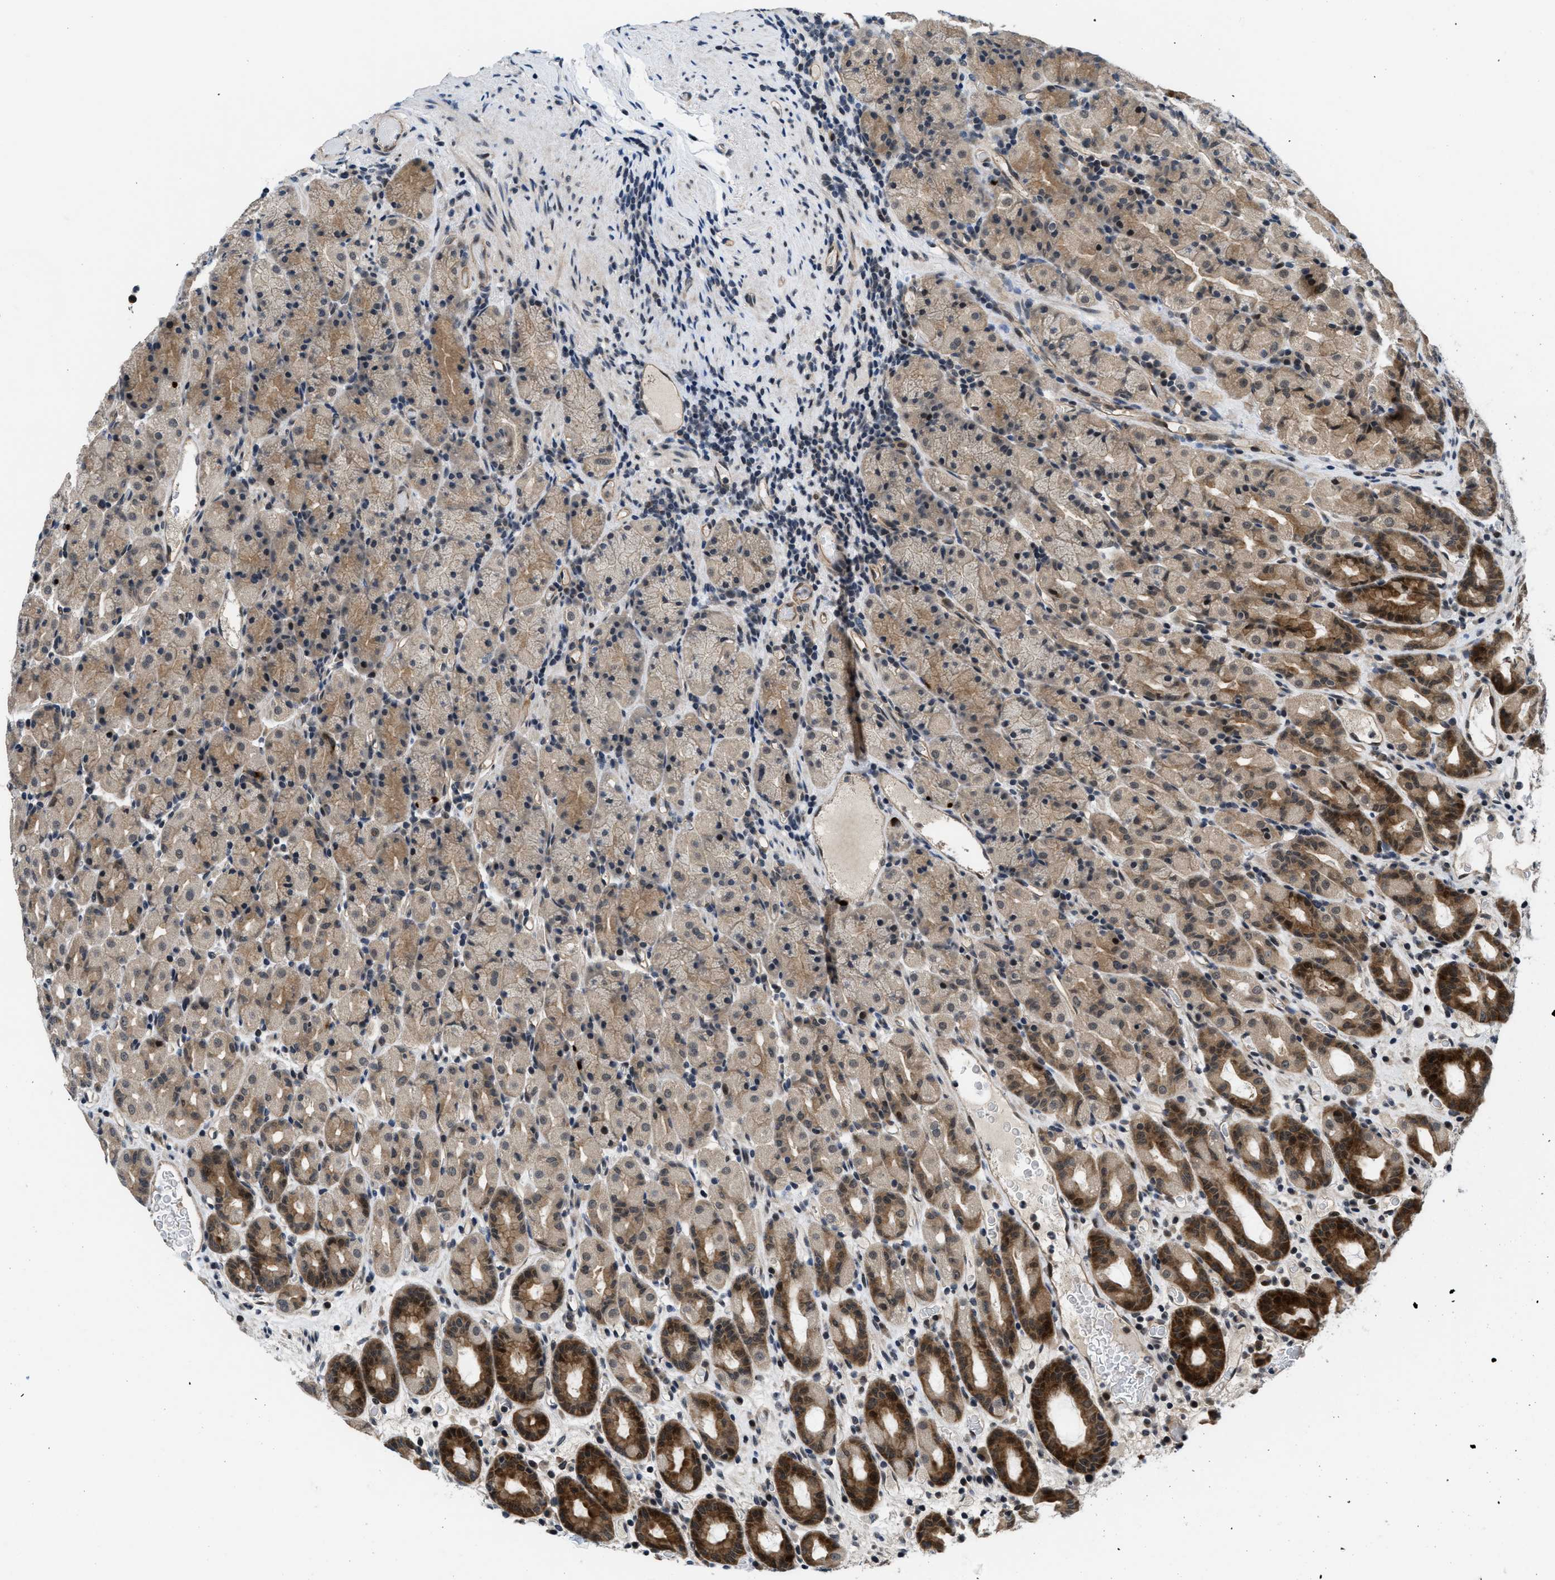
{"staining": {"intensity": "strong", "quantity": "25%-75%", "location": "cytoplasmic/membranous"}, "tissue": "stomach", "cell_type": "Glandular cells", "image_type": "normal", "snomed": [{"axis": "morphology", "description": "Normal tissue, NOS"}, {"axis": "topography", "description": "Stomach, upper"}], "caption": "Immunohistochemical staining of normal human stomach reveals high levels of strong cytoplasmic/membranous expression in approximately 25%-75% of glandular cells.", "gene": "SETD5", "patient": {"sex": "male", "age": 68}}